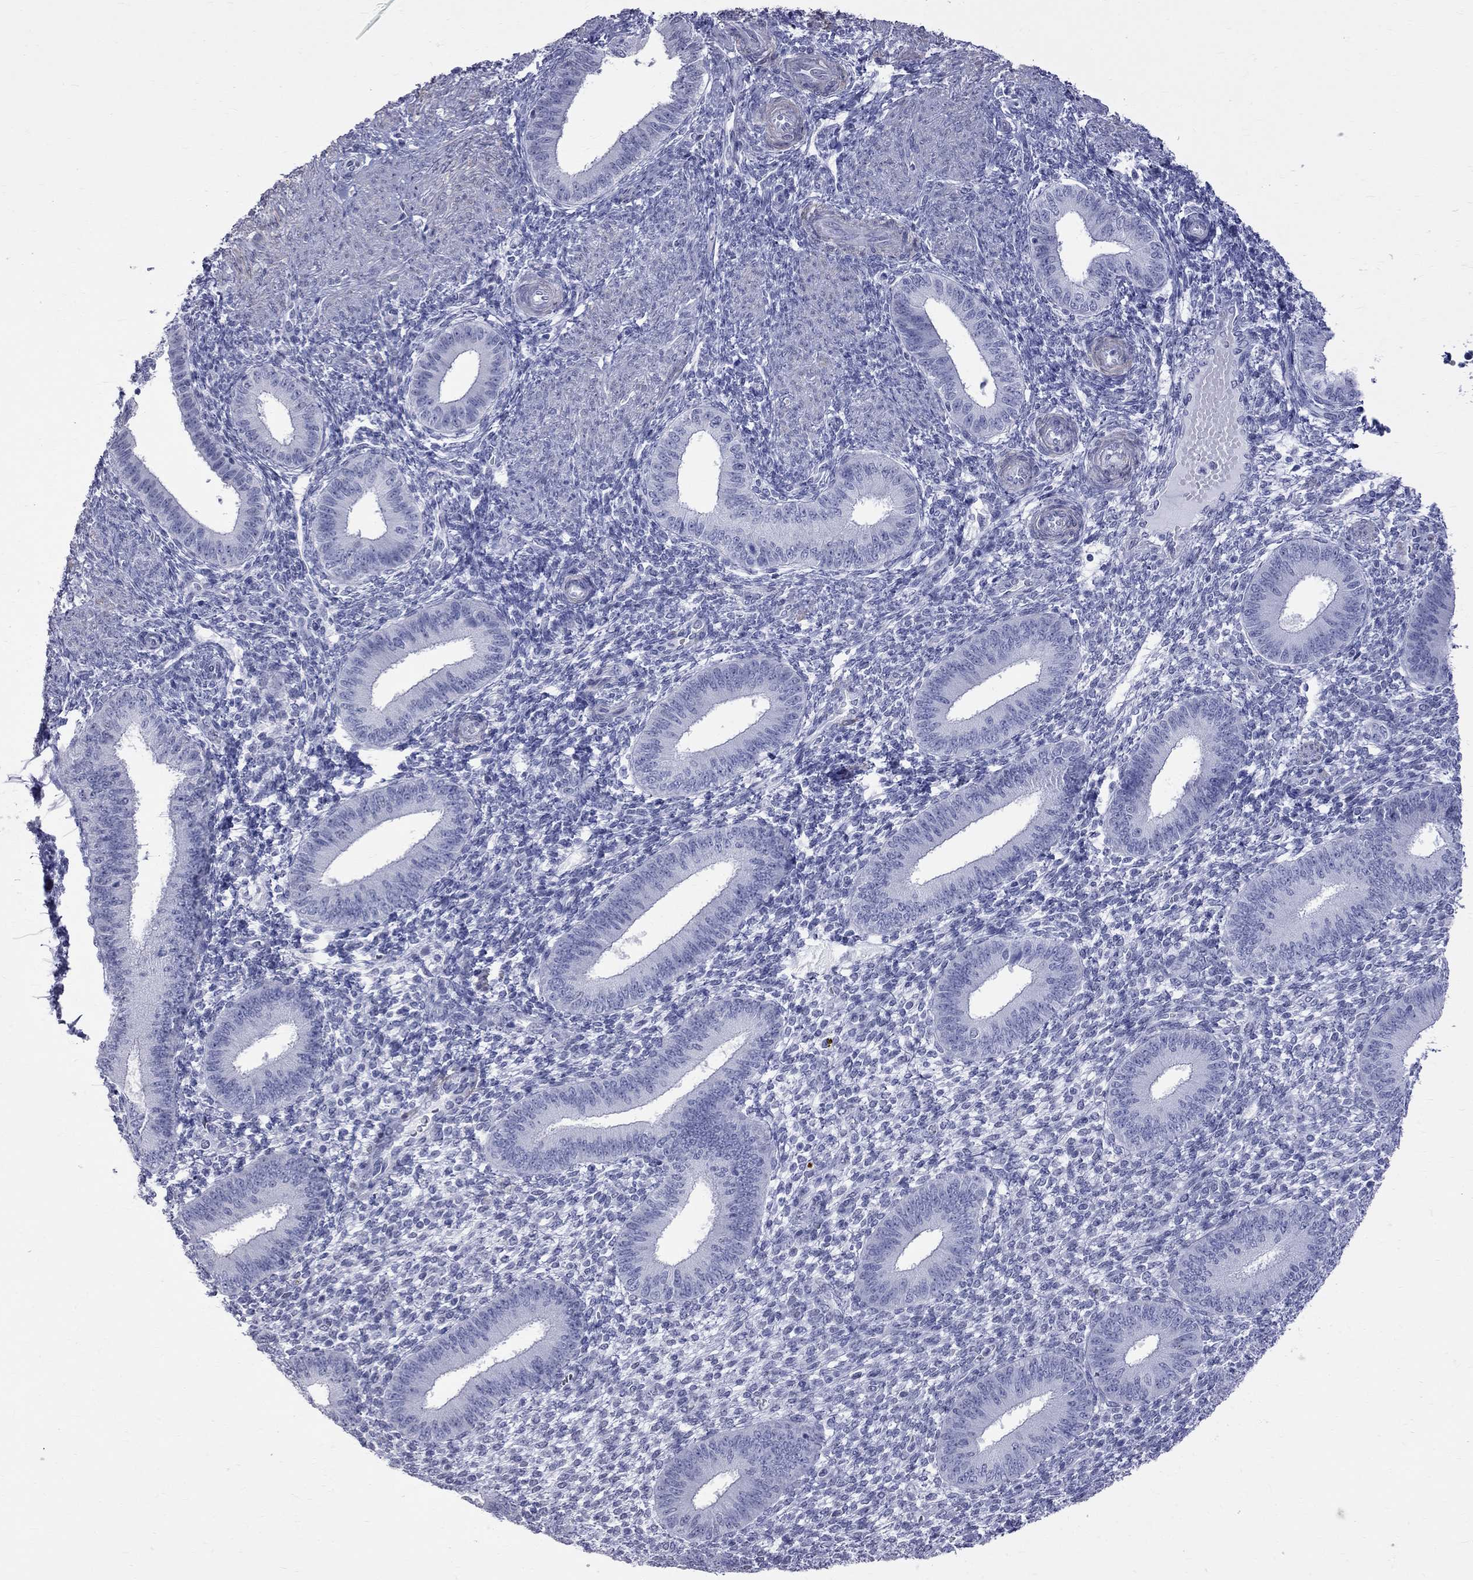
{"staining": {"intensity": "negative", "quantity": "none", "location": "none"}, "tissue": "endometrium", "cell_type": "Cells in endometrial stroma", "image_type": "normal", "snomed": [{"axis": "morphology", "description": "Normal tissue, NOS"}, {"axis": "topography", "description": "Endometrium"}], "caption": "The immunohistochemistry (IHC) image has no significant staining in cells in endometrial stroma of endometrium. The staining was performed using DAB (3,3'-diaminobenzidine) to visualize the protein expression in brown, while the nuclei were stained in blue with hematoxylin (Magnification: 20x).", "gene": "BPIFB1", "patient": {"sex": "female", "age": 39}}